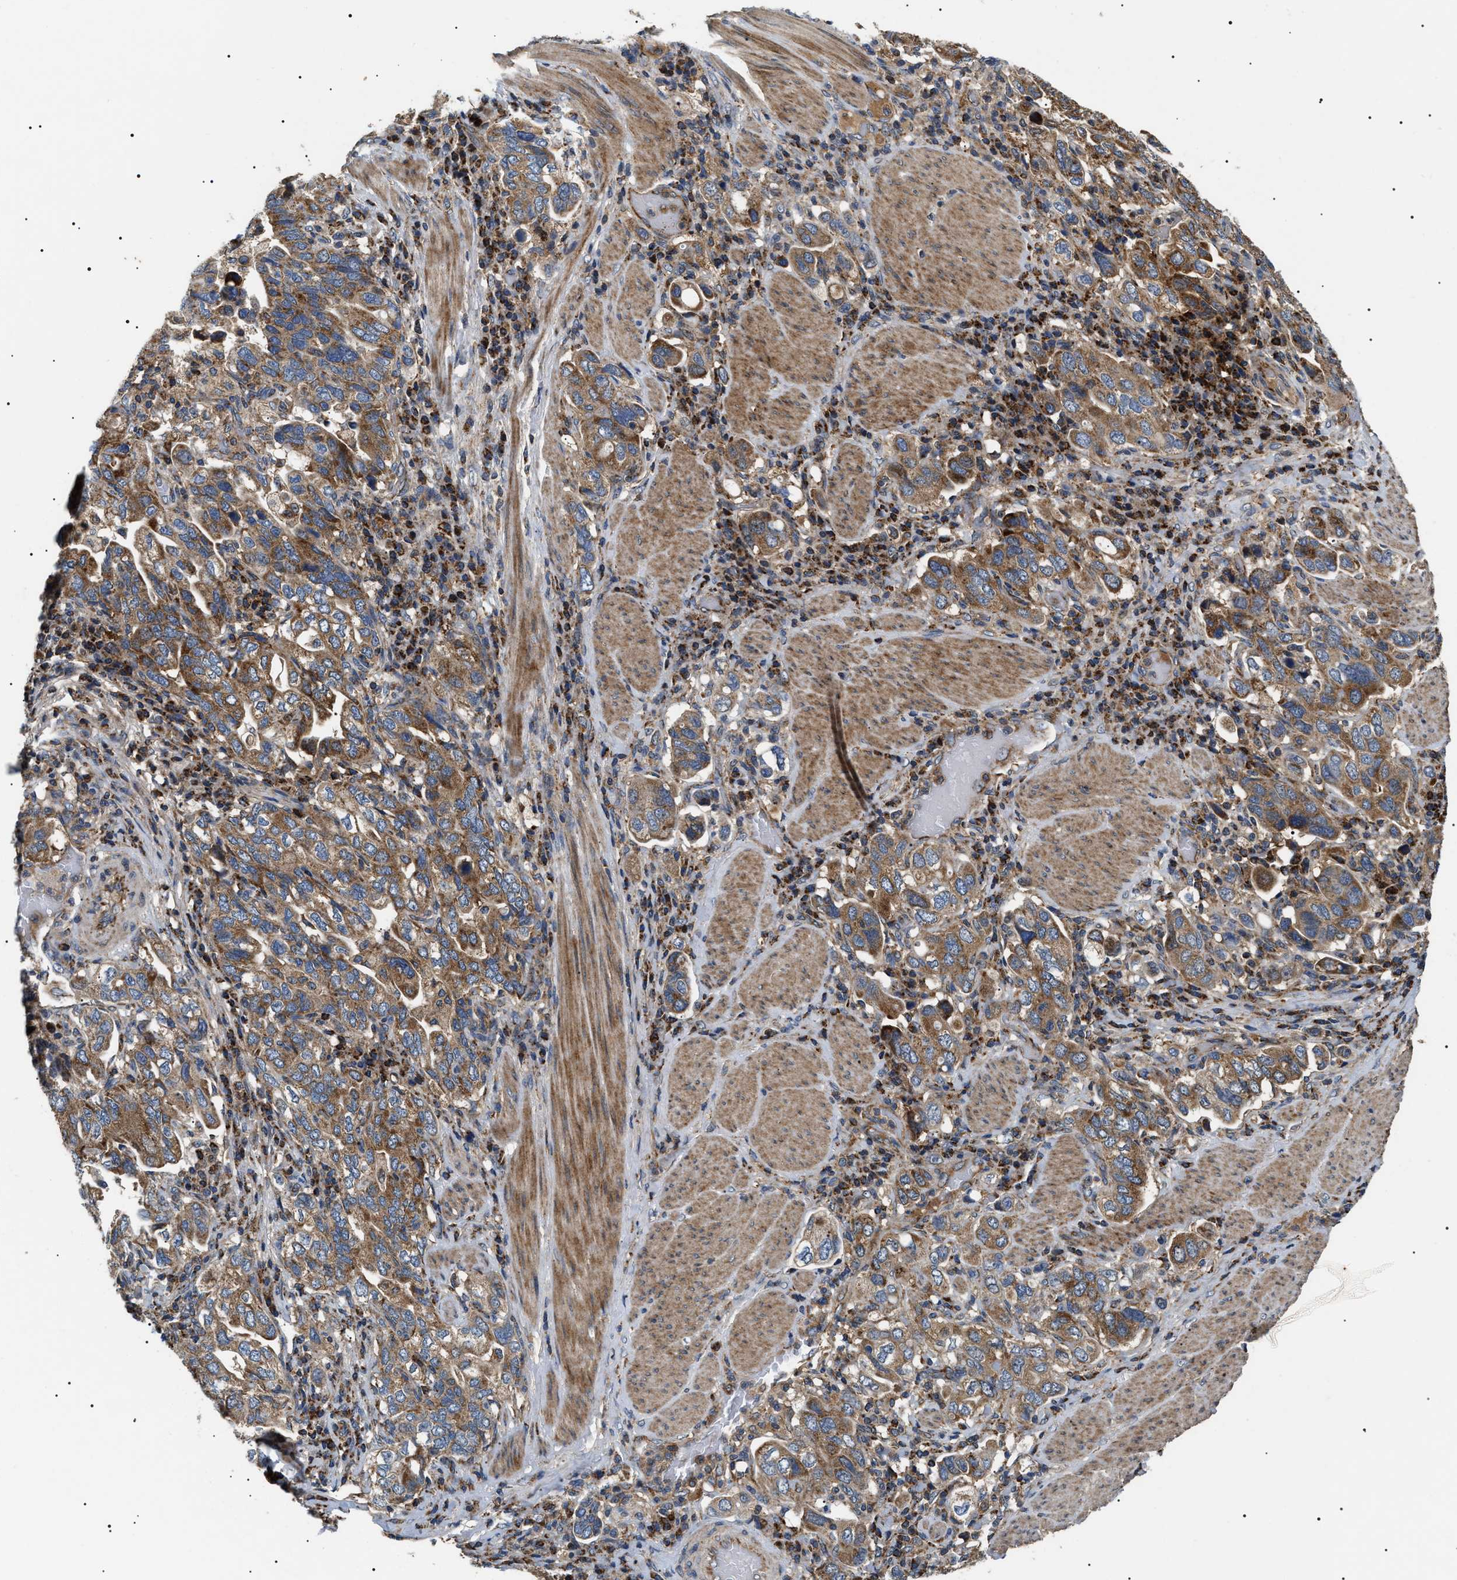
{"staining": {"intensity": "moderate", "quantity": ">75%", "location": "cytoplasmic/membranous"}, "tissue": "stomach cancer", "cell_type": "Tumor cells", "image_type": "cancer", "snomed": [{"axis": "morphology", "description": "Adenocarcinoma, NOS"}, {"axis": "topography", "description": "Stomach, upper"}], "caption": "Tumor cells display medium levels of moderate cytoplasmic/membranous staining in approximately >75% of cells in human stomach cancer.", "gene": "OXSM", "patient": {"sex": "male", "age": 62}}